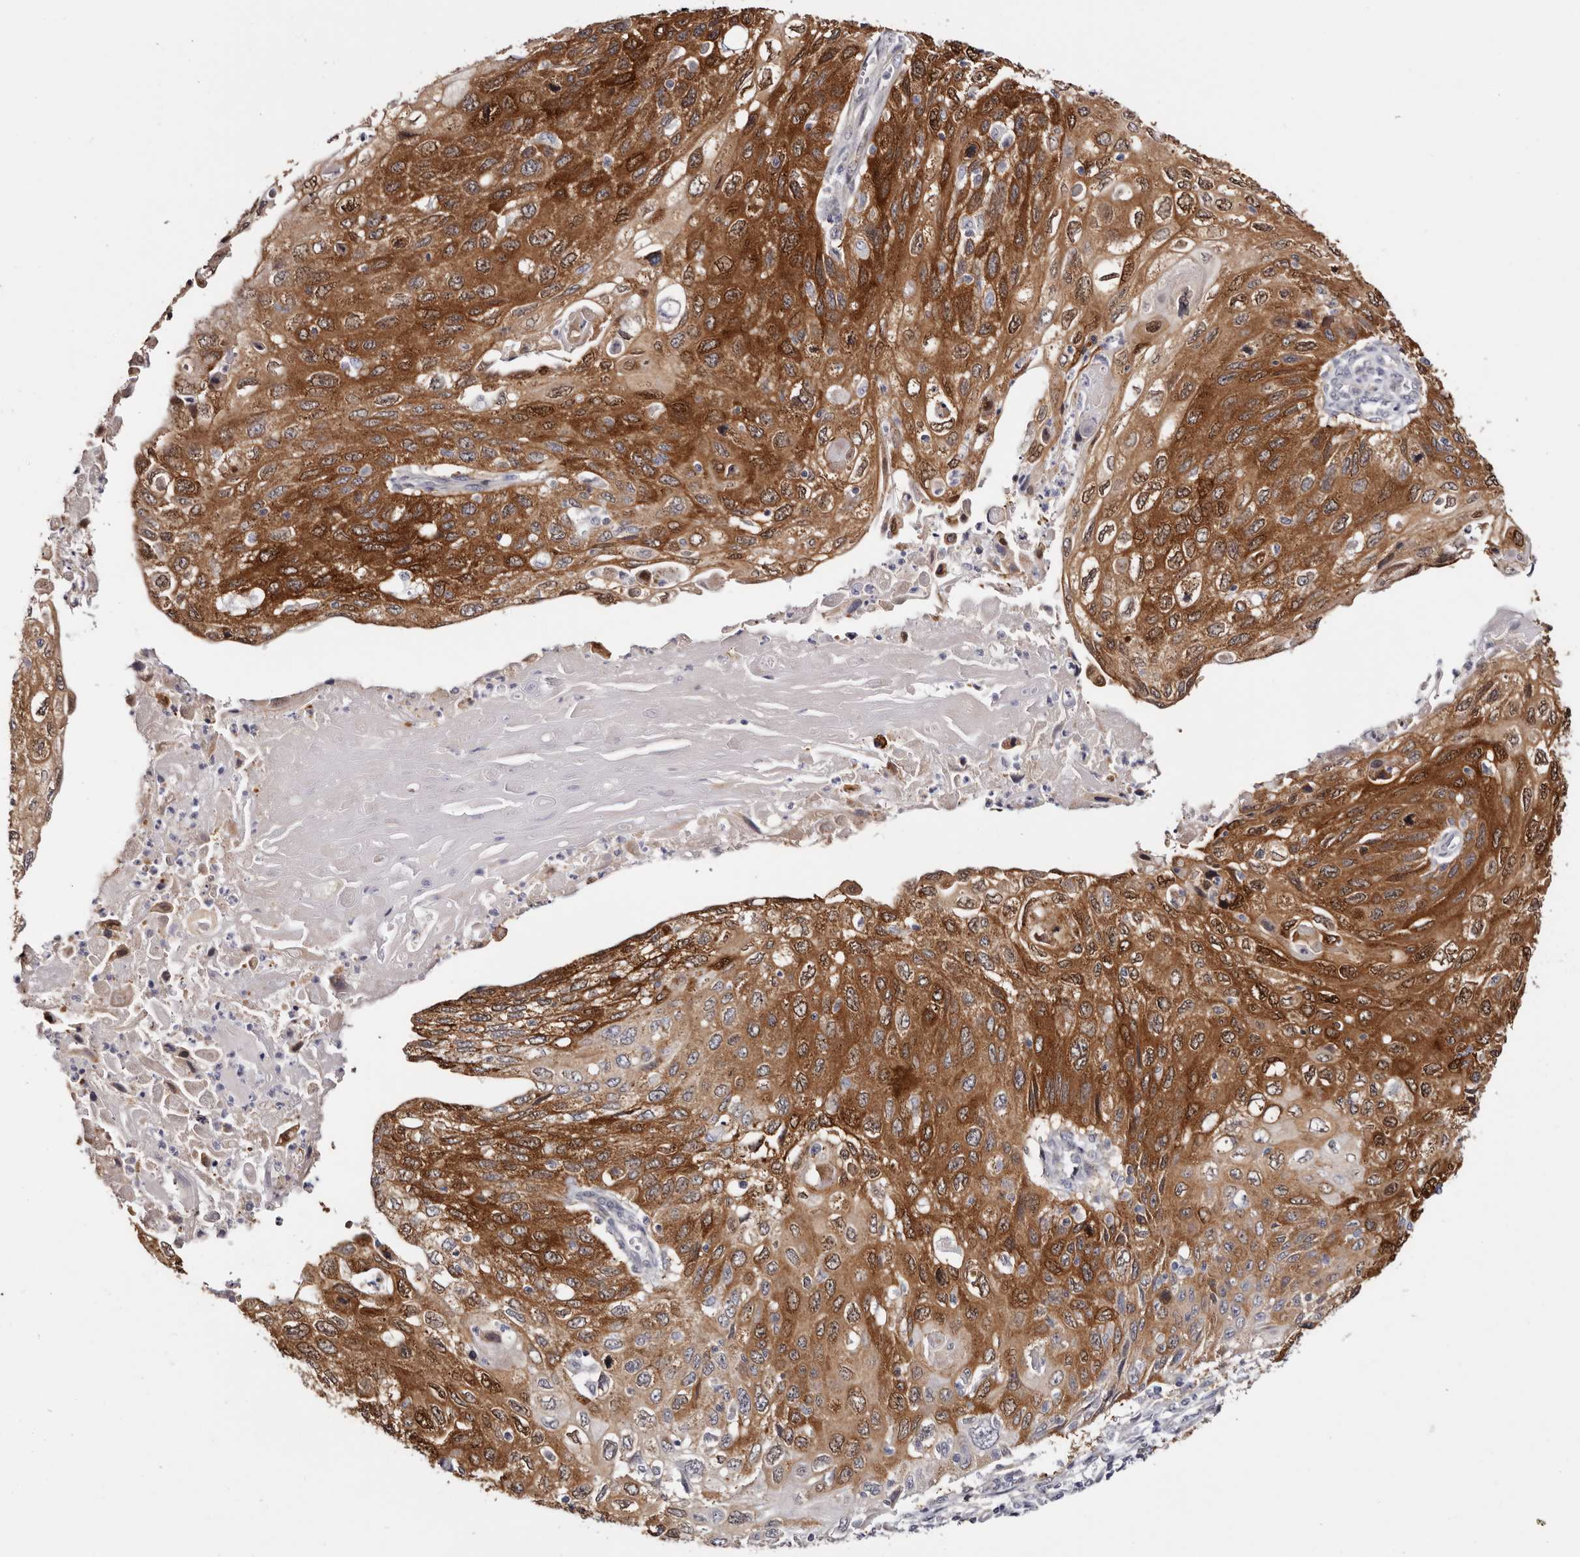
{"staining": {"intensity": "strong", "quantity": ">75%", "location": "cytoplasmic/membranous"}, "tissue": "cervical cancer", "cell_type": "Tumor cells", "image_type": "cancer", "snomed": [{"axis": "morphology", "description": "Squamous cell carcinoma, NOS"}, {"axis": "topography", "description": "Cervix"}], "caption": "Protein expression analysis of human cervical cancer (squamous cell carcinoma) reveals strong cytoplasmic/membranous staining in about >75% of tumor cells.", "gene": "GFOD1", "patient": {"sex": "female", "age": 70}}